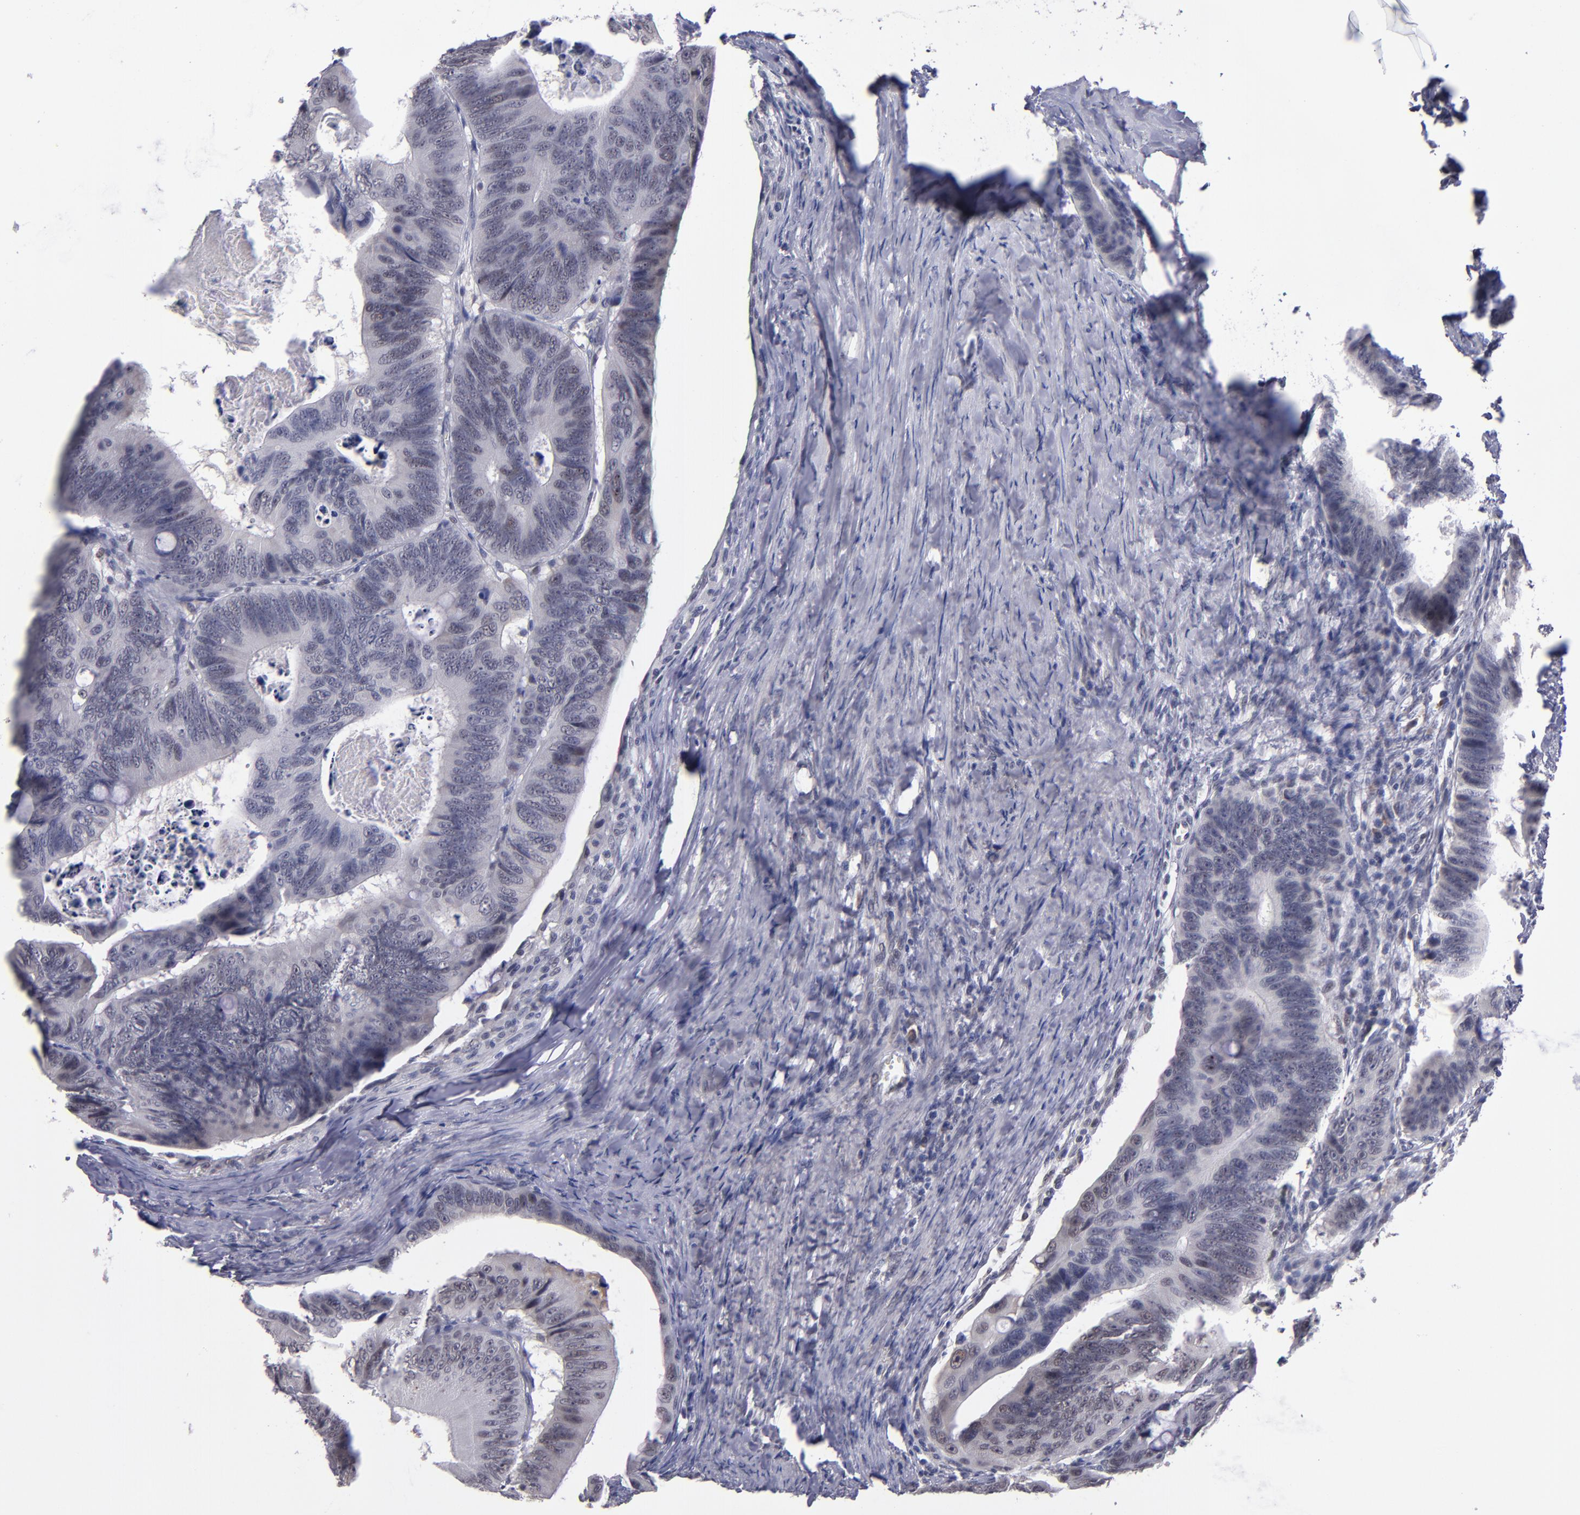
{"staining": {"intensity": "negative", "quantity": "none", "location": "none"}, "tissue": "colorectal cancer", "cell_type": "Tumor cells", "image_type": "cancer", "snomed": [{"axis": "morphology", "description": "Adenocarcinoma, NOS"}, {"axis": "topography", "description": "Colon"}], "caption": "High power microscopy photomicrograph of an IHC histopathology image of colorectal adenocarcinoma, revealing no significant expression in tumor cells.", "gene": "OTUB2", "patient": {"sex": "female", "age": 55}}